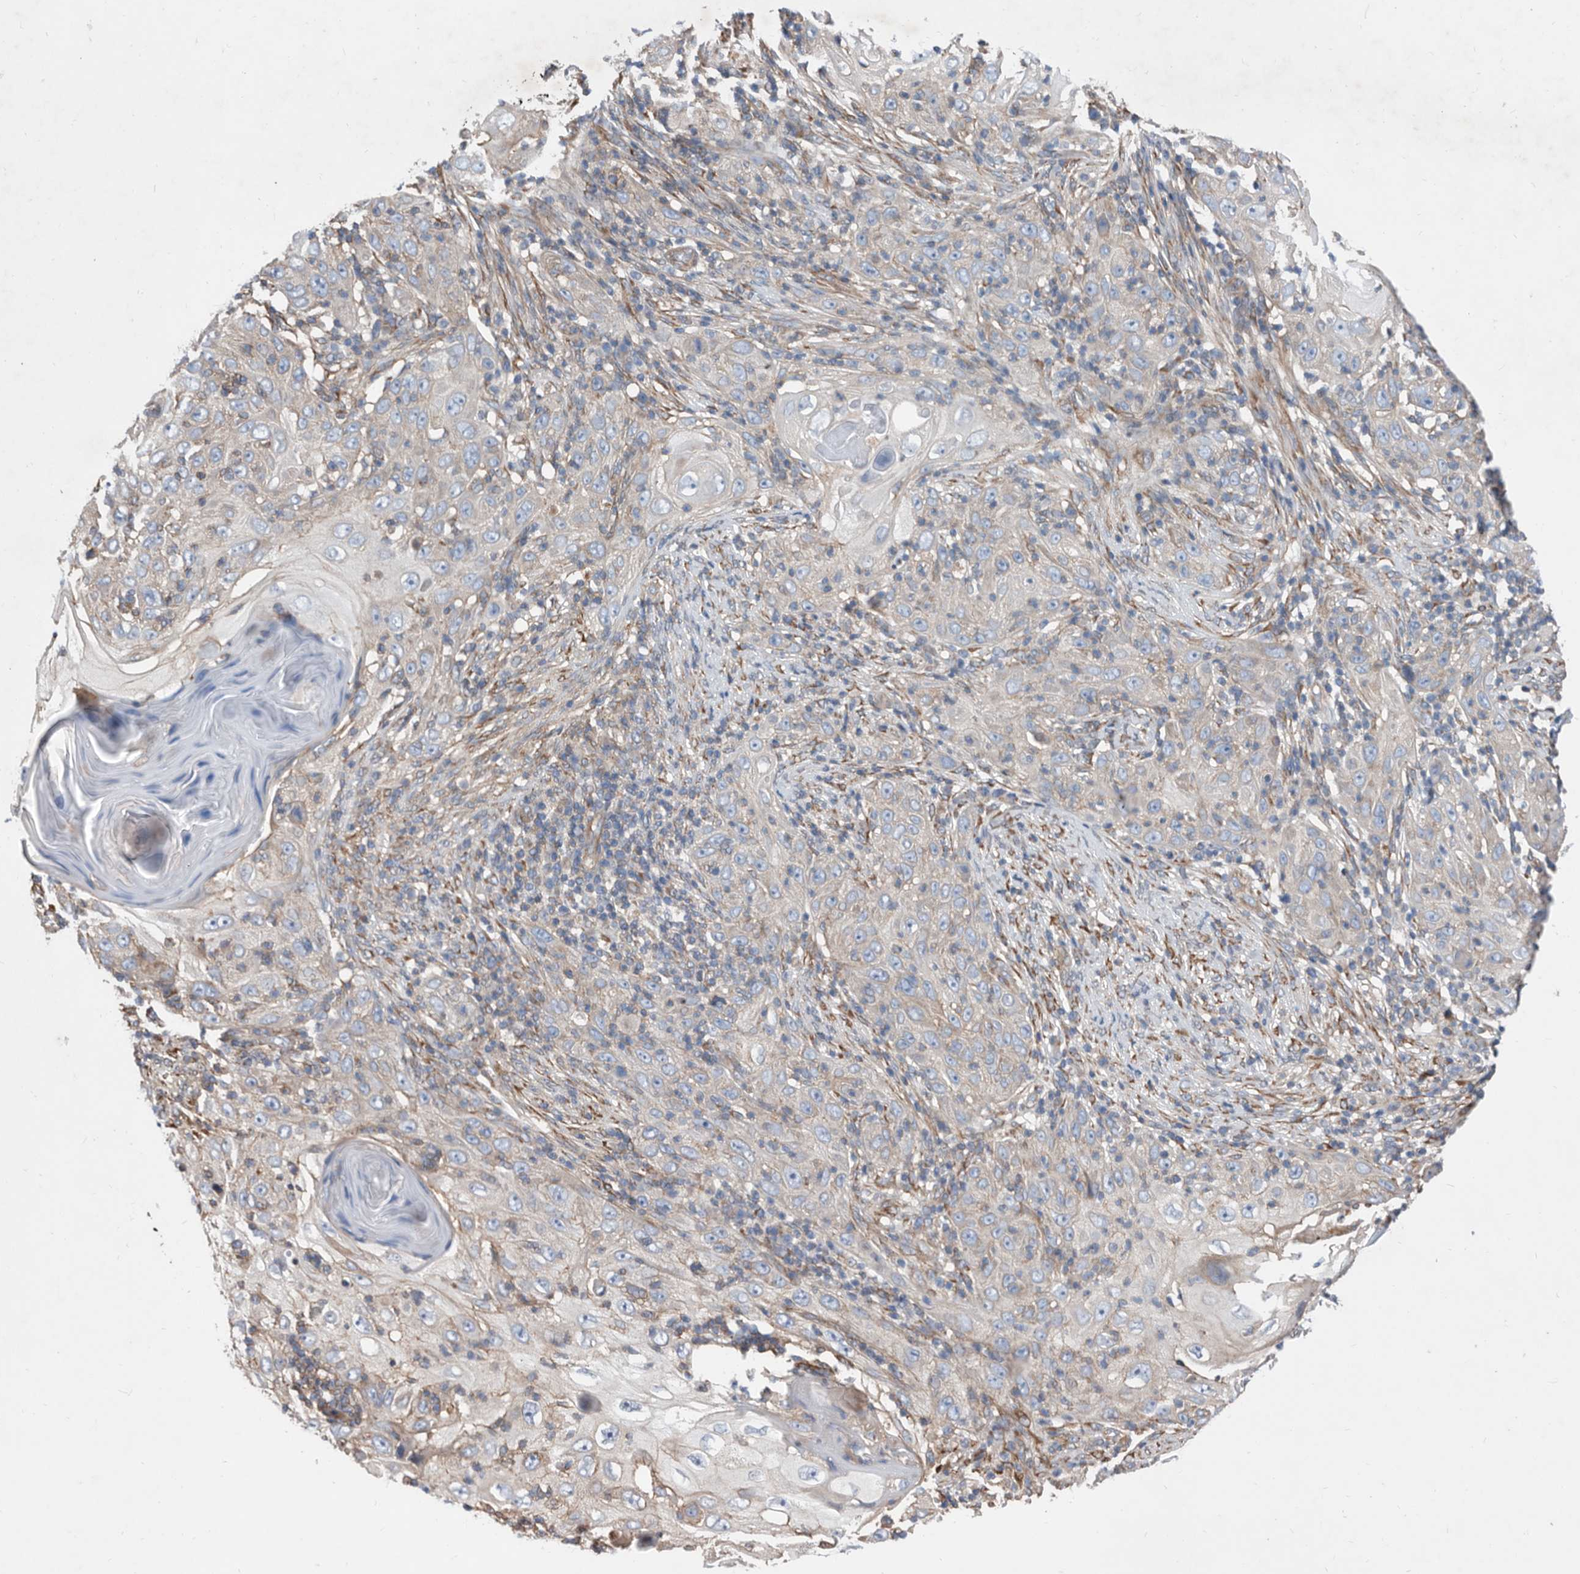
{"staining": {"intensity": "negative", "quantity": "none", "location": "none"}, "tissue": "skin cancer", "cell_type": "Tumor cells", "image_type": "cancer", "snomed": [{"axis": "morphology", "description": "Squamous cell carcinoma, NOS"}, {"axis": "topography", "description": "Skin"}], "caption": "High magnification brightfield microscopy of skin squamous cell carcinoma stained with DAB (3,3'-diaminobenzidine) (brown) and counterstained with hematoxylin (blue): tumor cells show no significant expression.", "gene": "ATP13A3", "patient": {"sex": "female", "age": 88}}